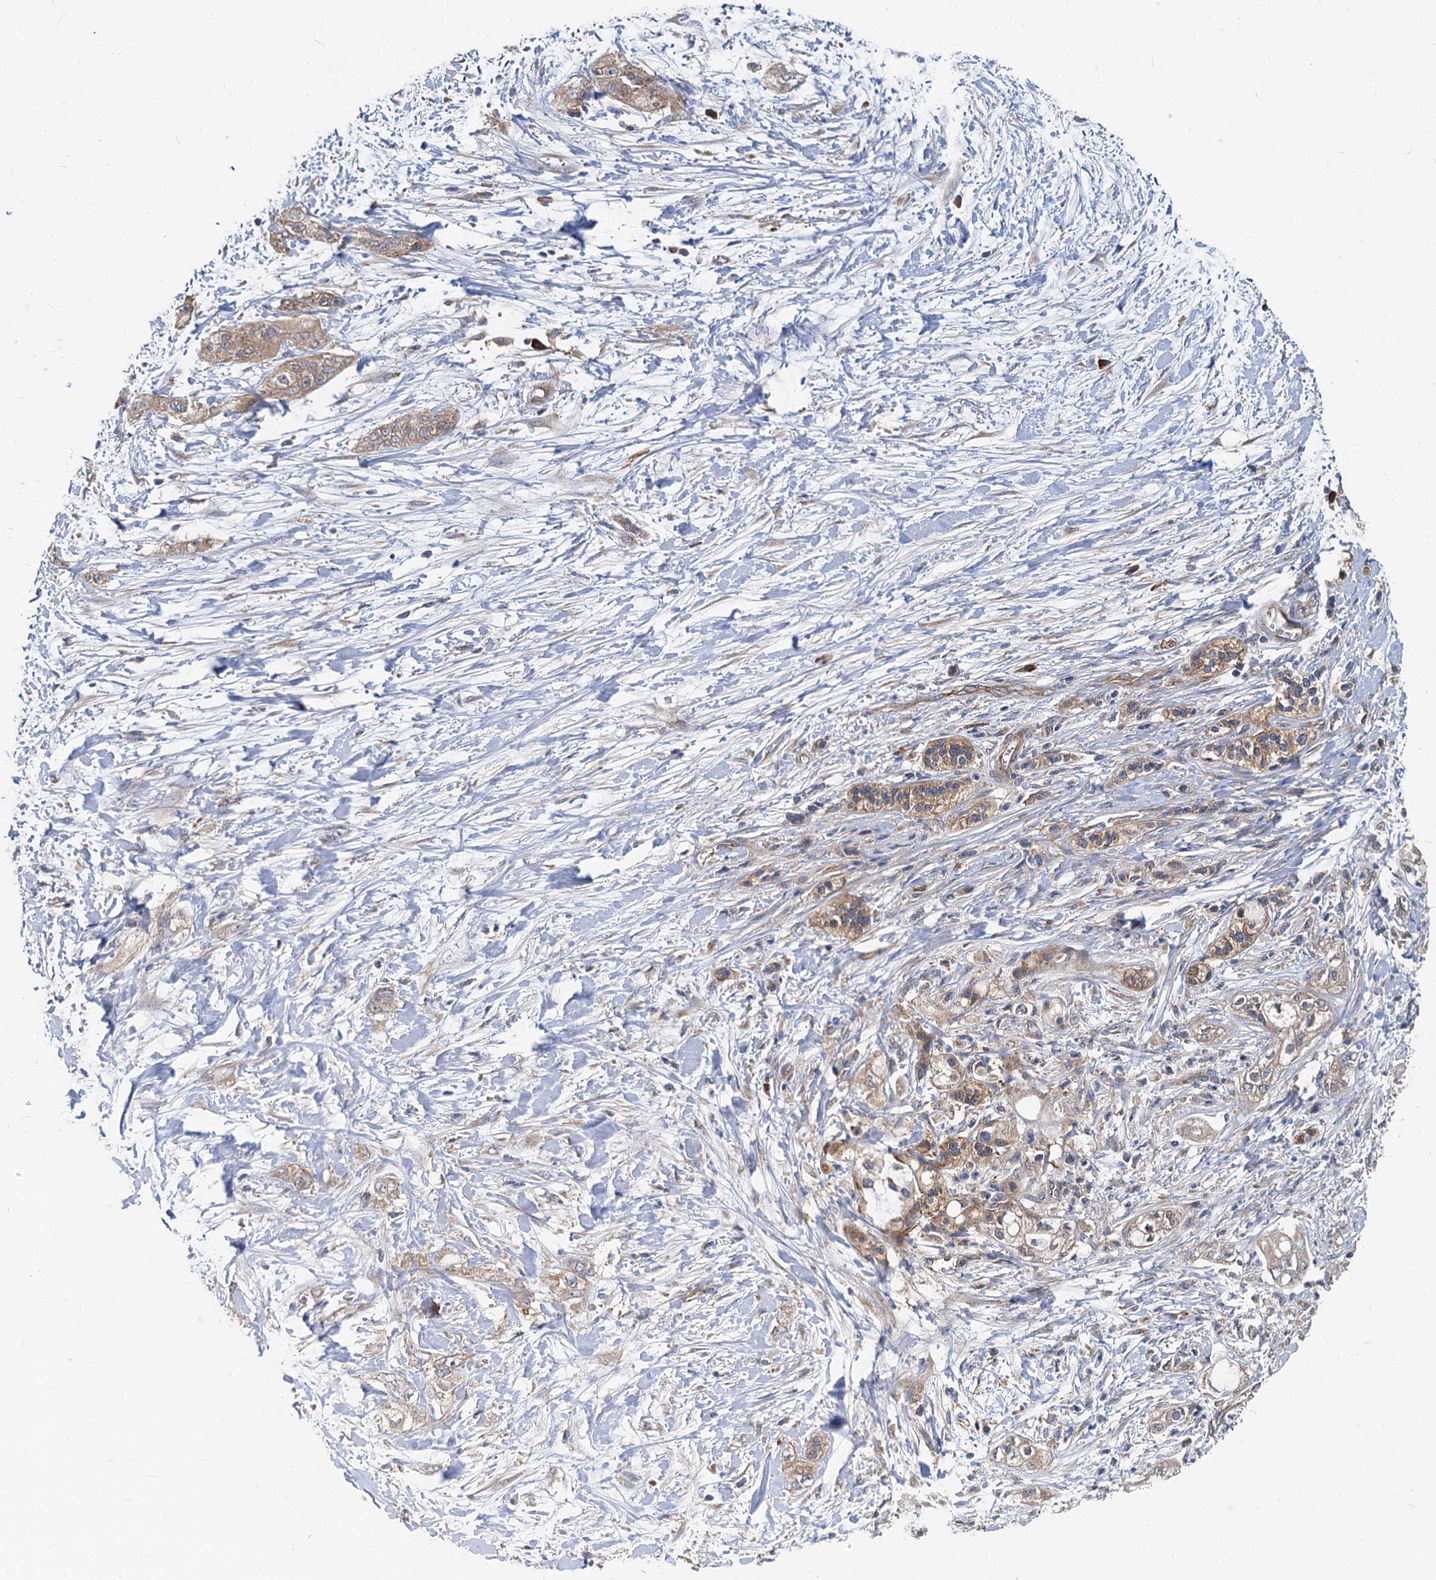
{"staining": {"intensity": "moderate", "quantity": "25%-75%", "location": "cytoplasmic/membranous"}, "tissue": "pancreatic cancer", "cell_type": "Tumor cells", "image_type": "cancer", "snomed": [{"axis": "morphology", "description": "Adenocarcinoma, NOS"}, {"axis": "topography", "description": "Pancreas"}], "caption": "A brown stain highlights moderate cytoplasmic/membranous expression of a protein in human adenocarcinoma (pancreatic) tumor cells. The staining was performed using DAB (3,3'-diaminobenzidine) to visualize the protein expression in brown, while the nuclei were stained in blue with hematoxylin (Magnification: 20x).", "gene": "EIF2B2", "patient": {"sex": "male", "age": 70}}